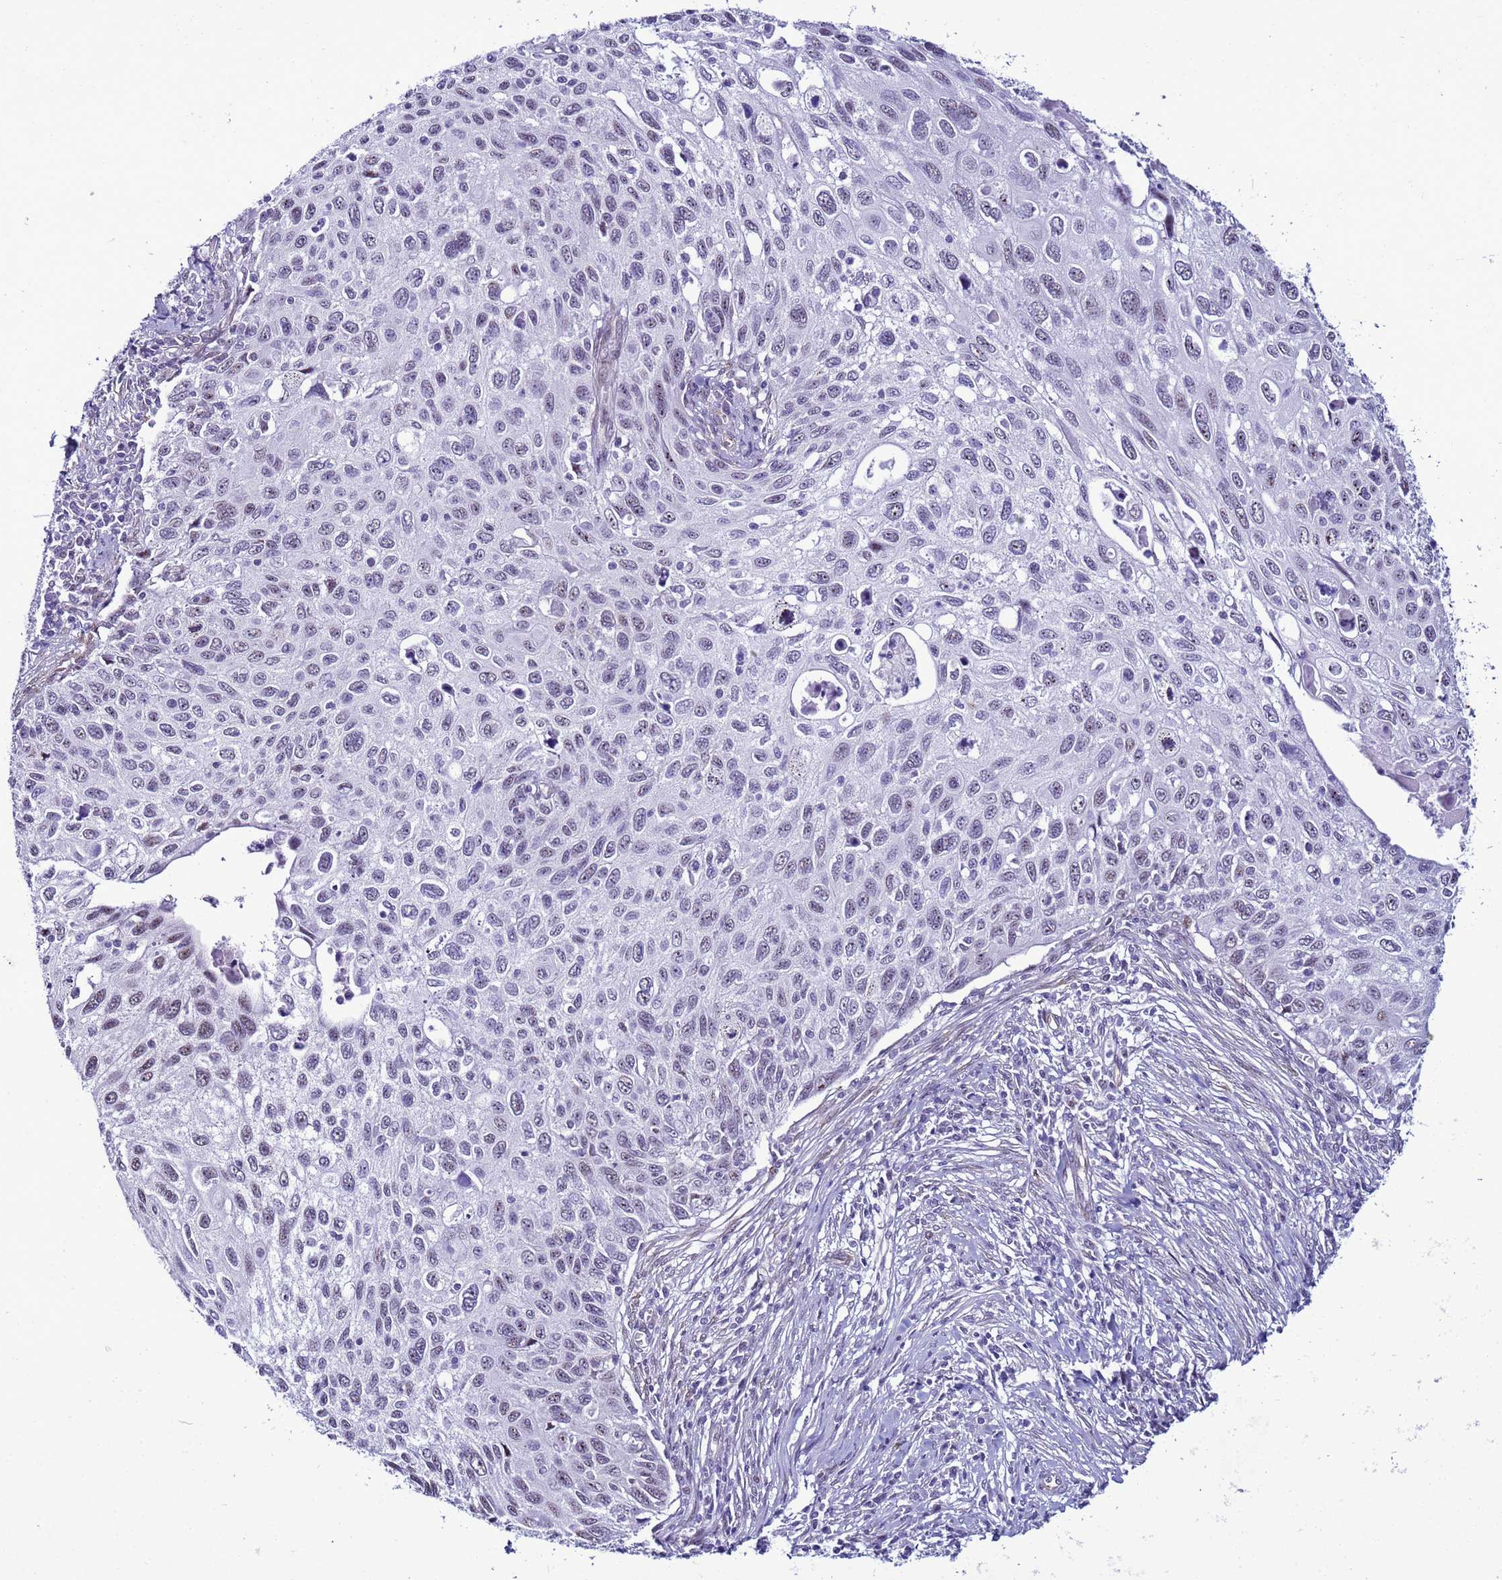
{"staining": {"intensity": "negative", "quantity": "none", "location": "none"}, "tissue": "cervical cancer", "cell_type": "Tumor cells", "image_type": "cancer", "snomed": [{"axis": "morphology", "description": "Squamous cell carcinoma, NOS"}, {"axis": "topography", "description": "Cervix"}], "caption": "Human cervical cancer stained for a protein using immunohistochemistry (IHC) demonstrates no positivity in tumor cells.", "gene": "LRRC10B", "patient": {"sex": "female", "age": 70}}